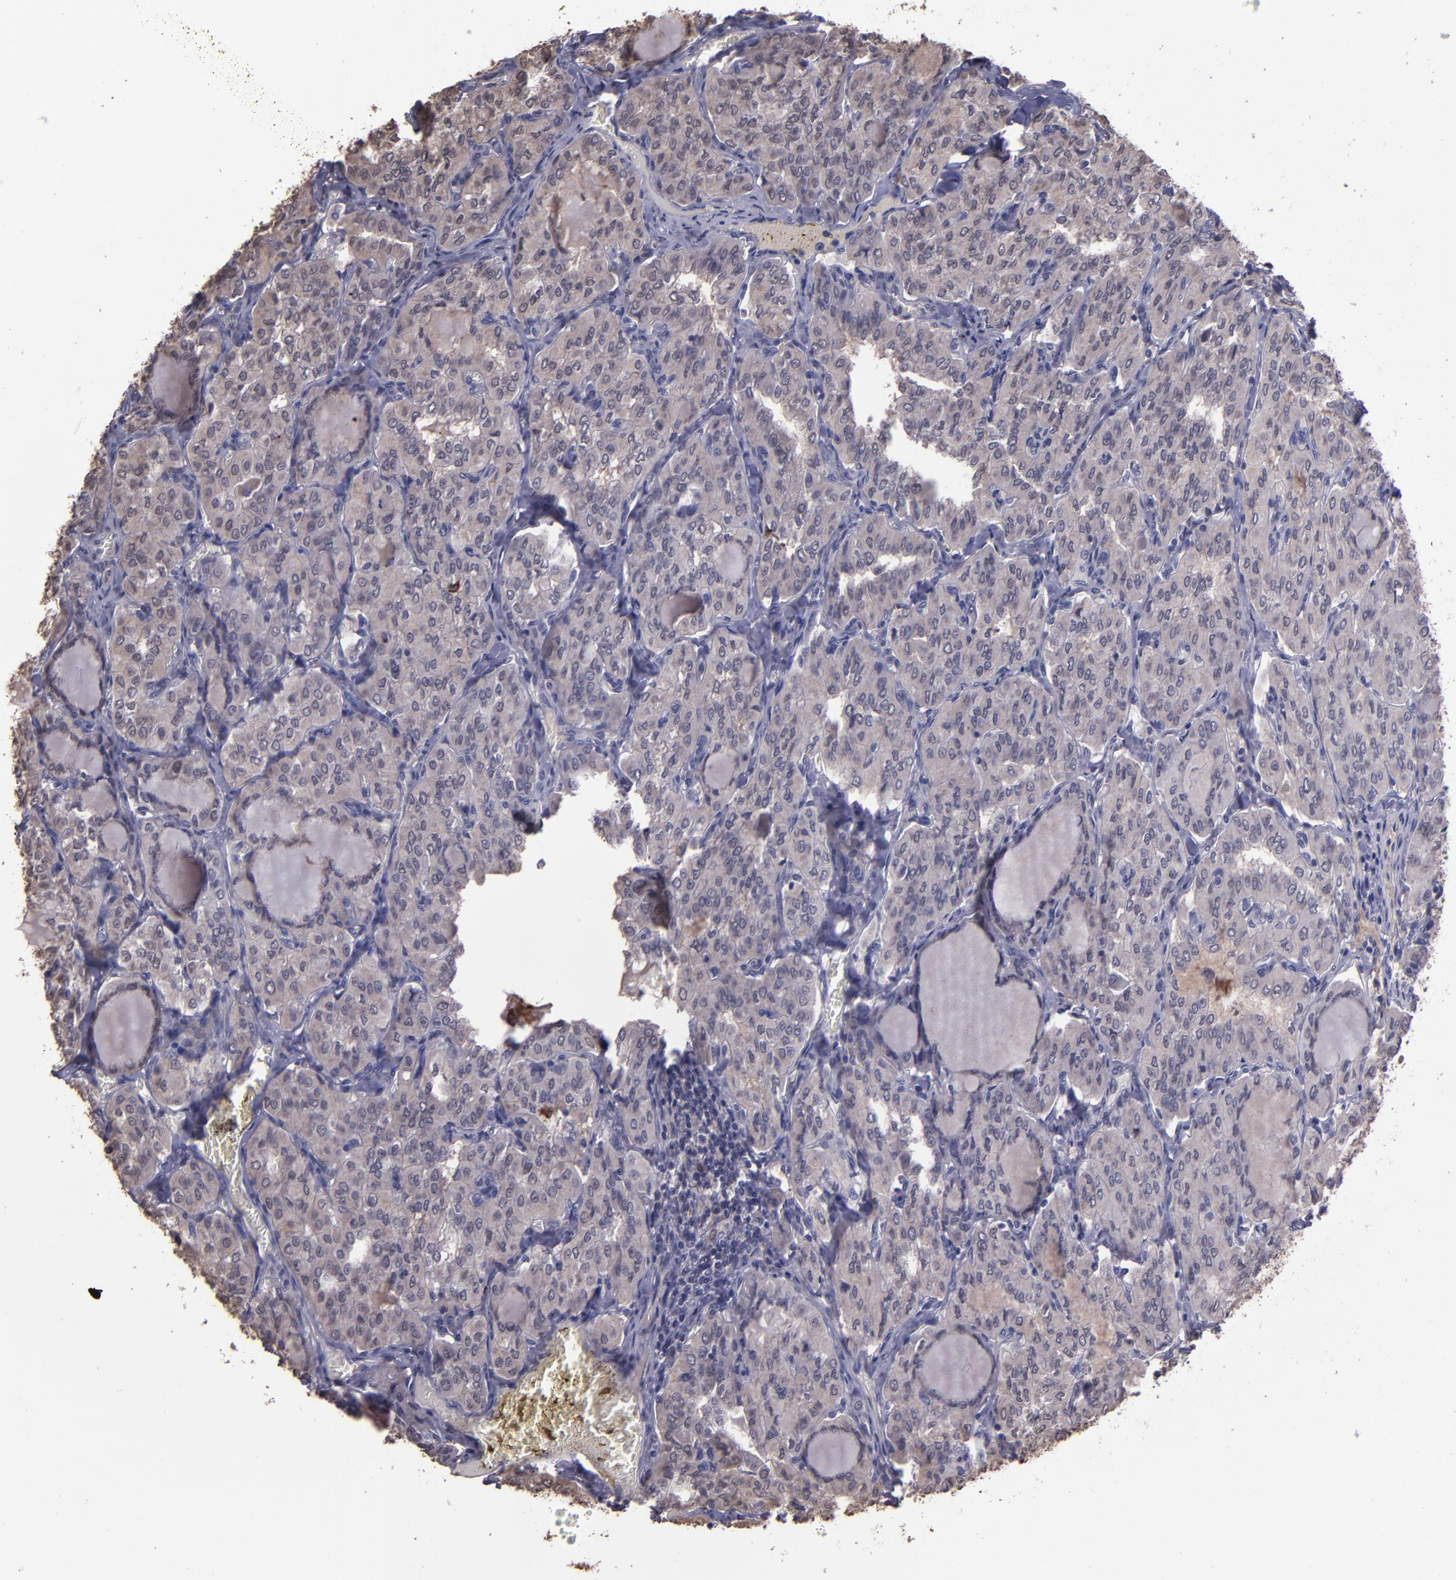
{"staining": {"intensity": "weak", "quantity": ">75%", "location": "cytoplasmic/membranous"}, "tissue": "thyroid cancer", "cell_type": "Tumor cells", "image_type": "cancer", "snomed": [{"axis": "morphology", "description": "Papillary adenocarcinoma, NOS"}, {"axis": "topography", "description": "Thyroid gland"}], "caption": "Tumor cells display low levels of weak cytoplasmic/membranous staining in about >75% of cells in papillary adenocarcinoma (thyroid).", "gene": "SERPINF2", "patient": {"sex": "male", "age": 20}}